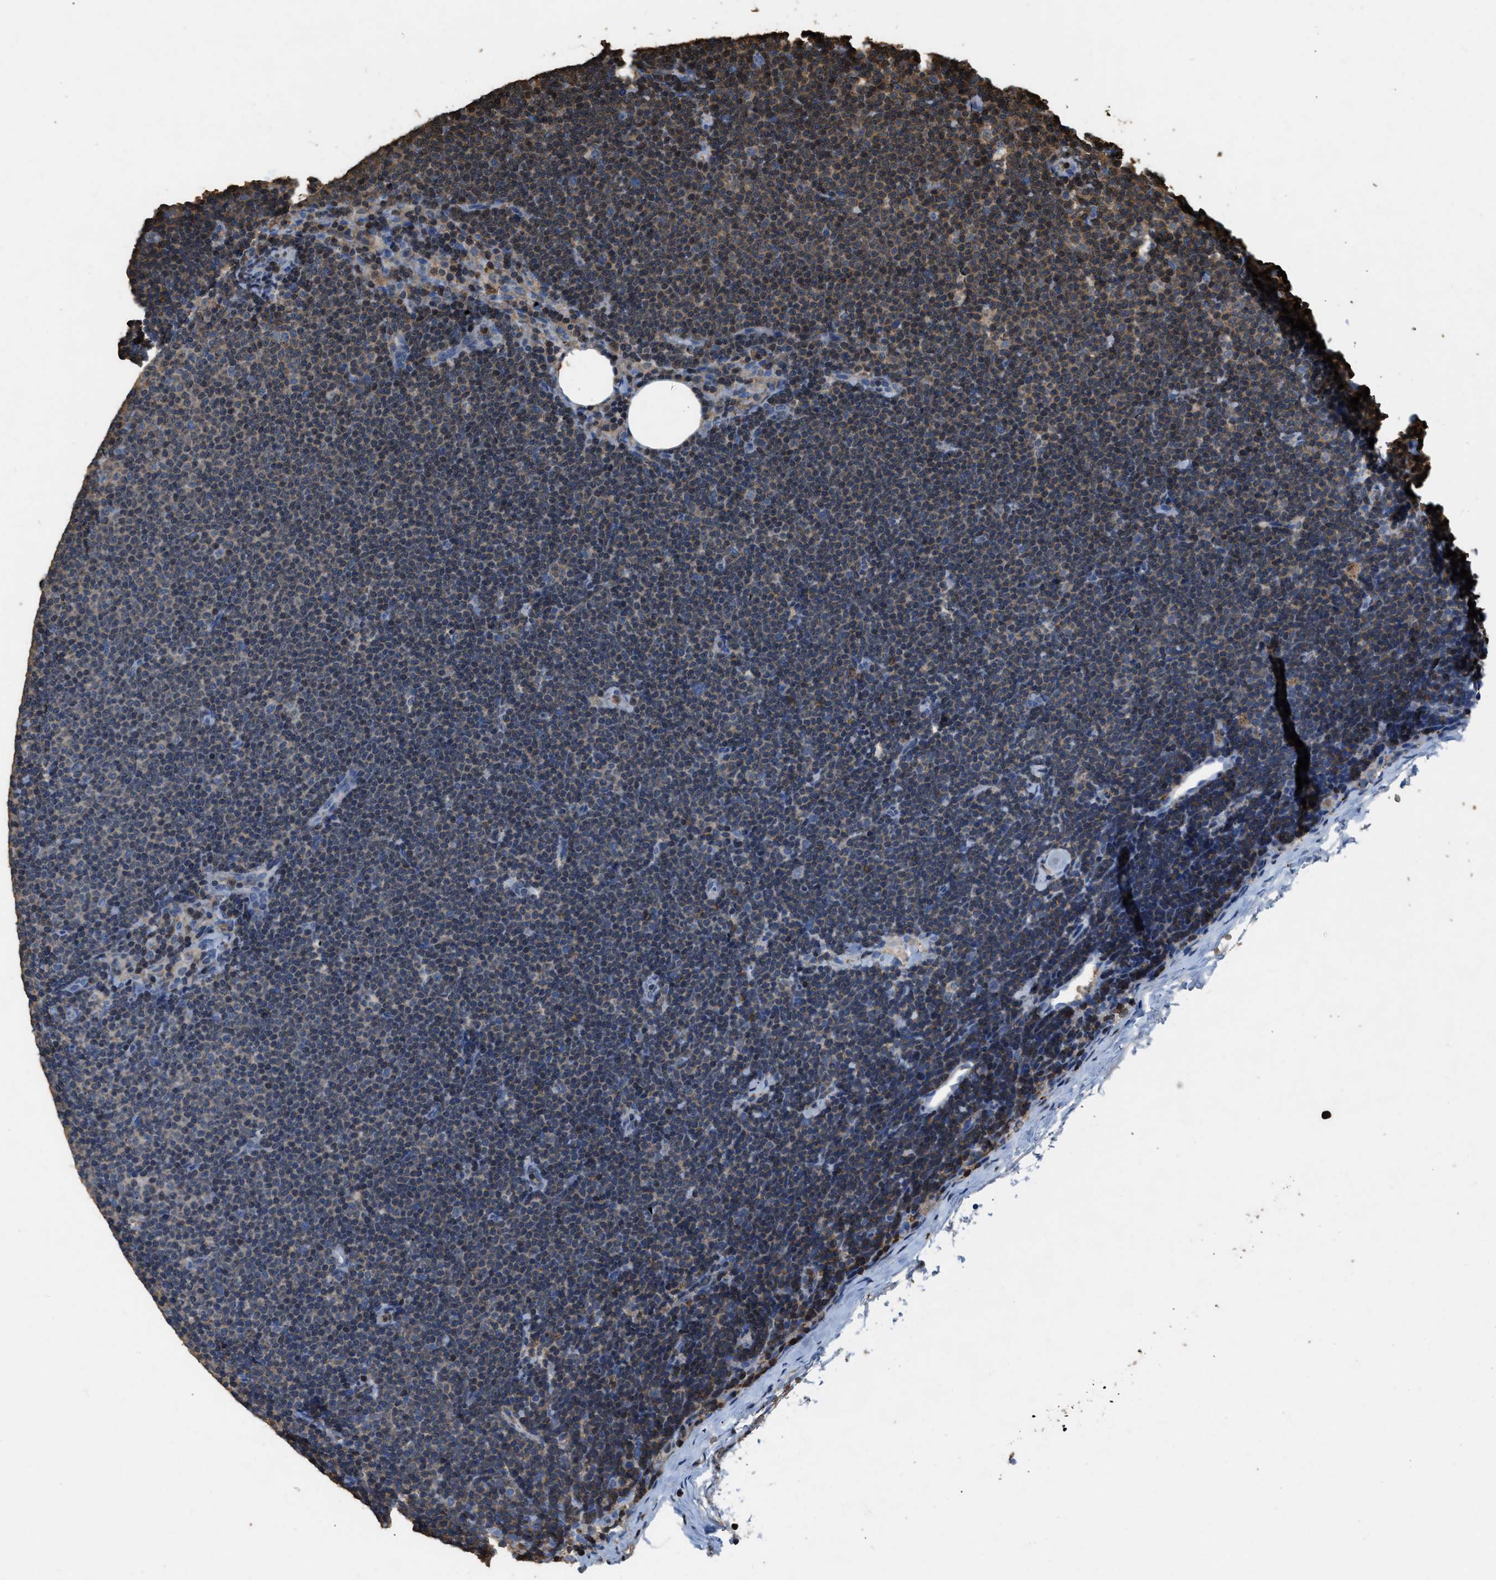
{"staining": {"intensity": "weak", "quantity": "25%-75%", "location": "cytoplasmic/membranous"}, "tissue": "lymphoma", "cell_type": "Tumor cells", "image_type": "cancer", "snomed": [{"axis": "morphology", "description": "Malignant lymphoma, non-Hodgkin's type, Low grade"}, {"axis": "topography", "description": "Lymph node"}], "caption": "A brown stain labels weak cytoplasmic/membranous positivity of a protein in malignant lymphoma, non-Hodgkin's type (low-grade) tumor cells.", "gene": "ARHGDIB", "patient": {"sex": "female", "age": 53}}